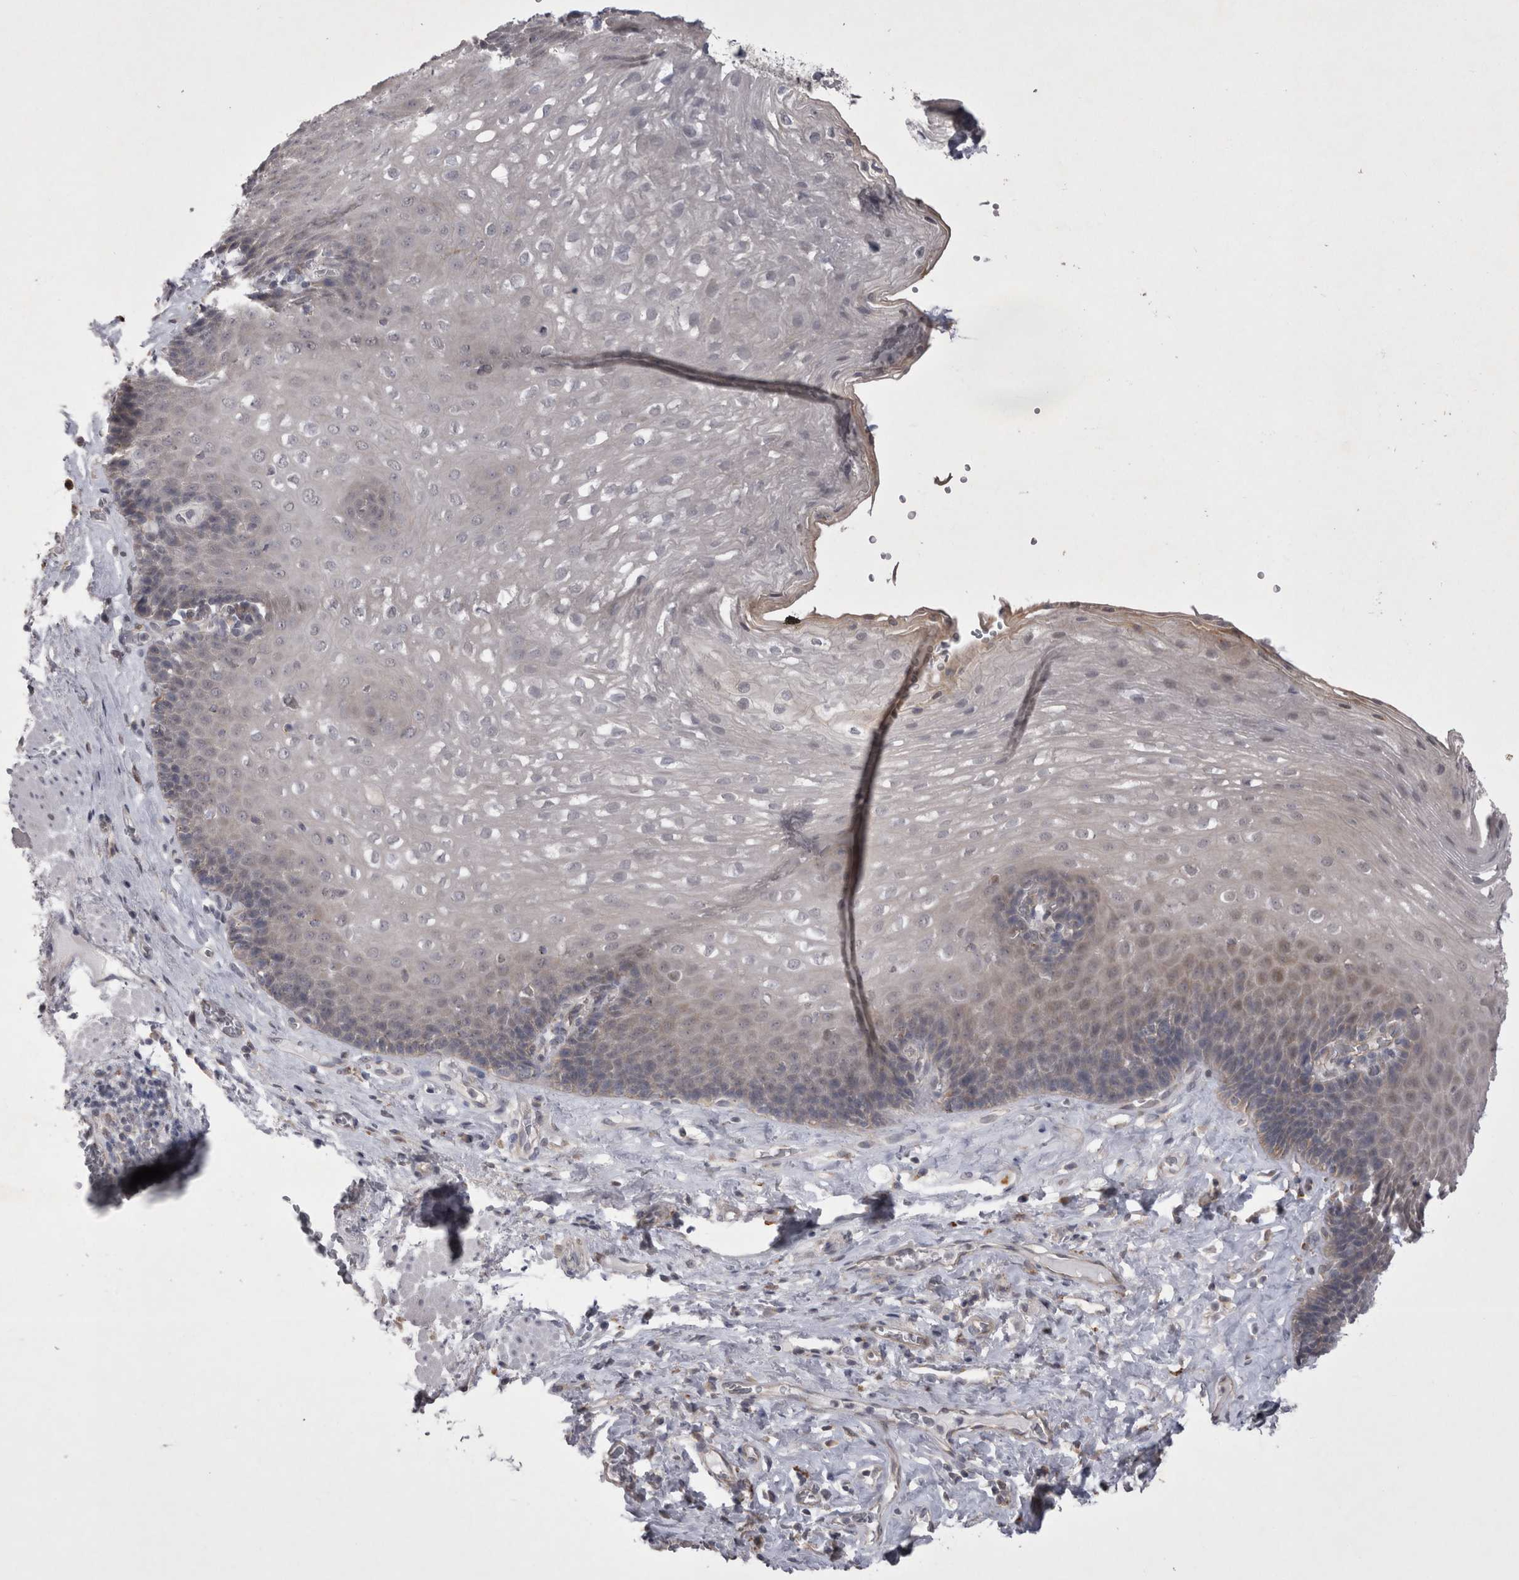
{"staining": {"intensity": "weak", "quantity": "<25%", "location": "cytoplasmic/membranous"}, "tissue": "esophagus", "cell_type": "Squamous epithelial cells", "image_type": "normal", "snomed": [{"axis": "morphology", "description": "Normal tissue, NOS"}, {"axis": "topography", "description": "Esophagus"}], "caption": "Immunohistochemistry (IHC) of unremarkable esophagus displays no staining in squamous epithelial cells. (DAB immunohistochemistry (IHC) visualized using brightfield microscopy, high magnification).", "gene": "CTBS", "patient": {"sex": "female", "age": 66}}